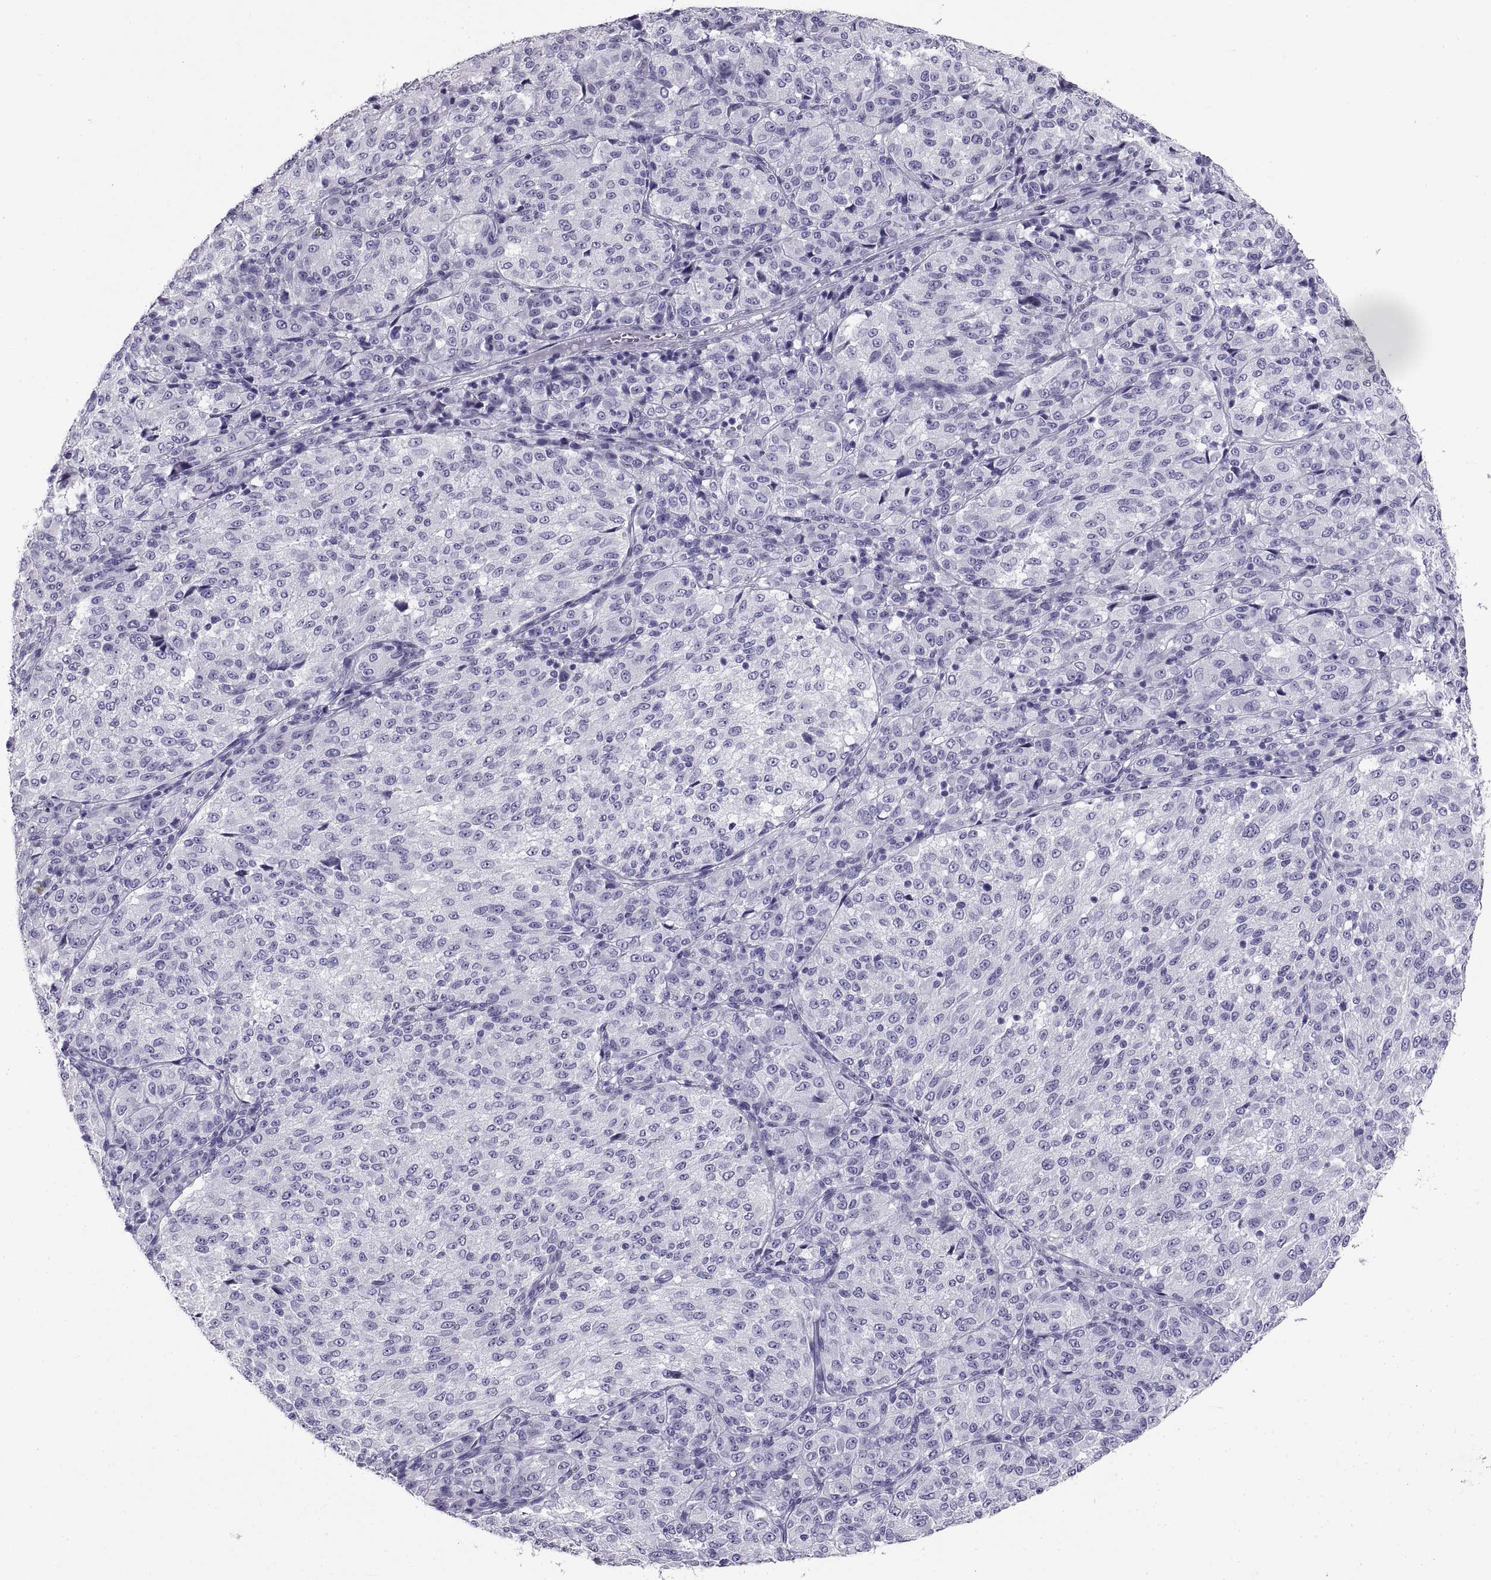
{"staining": {"intensity": "negative", "quantity": "none", "location": "none"}, "tissue": "melanoma", "cell_type": "Tumor cells", "image_type": "cancer", "snomed": [{"axis": "morphology", "description": "Malignant melanoma, Metastatic site"}, {"axis": "topography", "description": "Brain"}], "caption": "High power microscopy image of an immunohistochemistry (IHC) histopathology image of malignant melanoma (metastatic site), revealing no significant expression in tumor cells.", "gene": "RLBP1", "patient": {"sex": "female", "age": 56}}